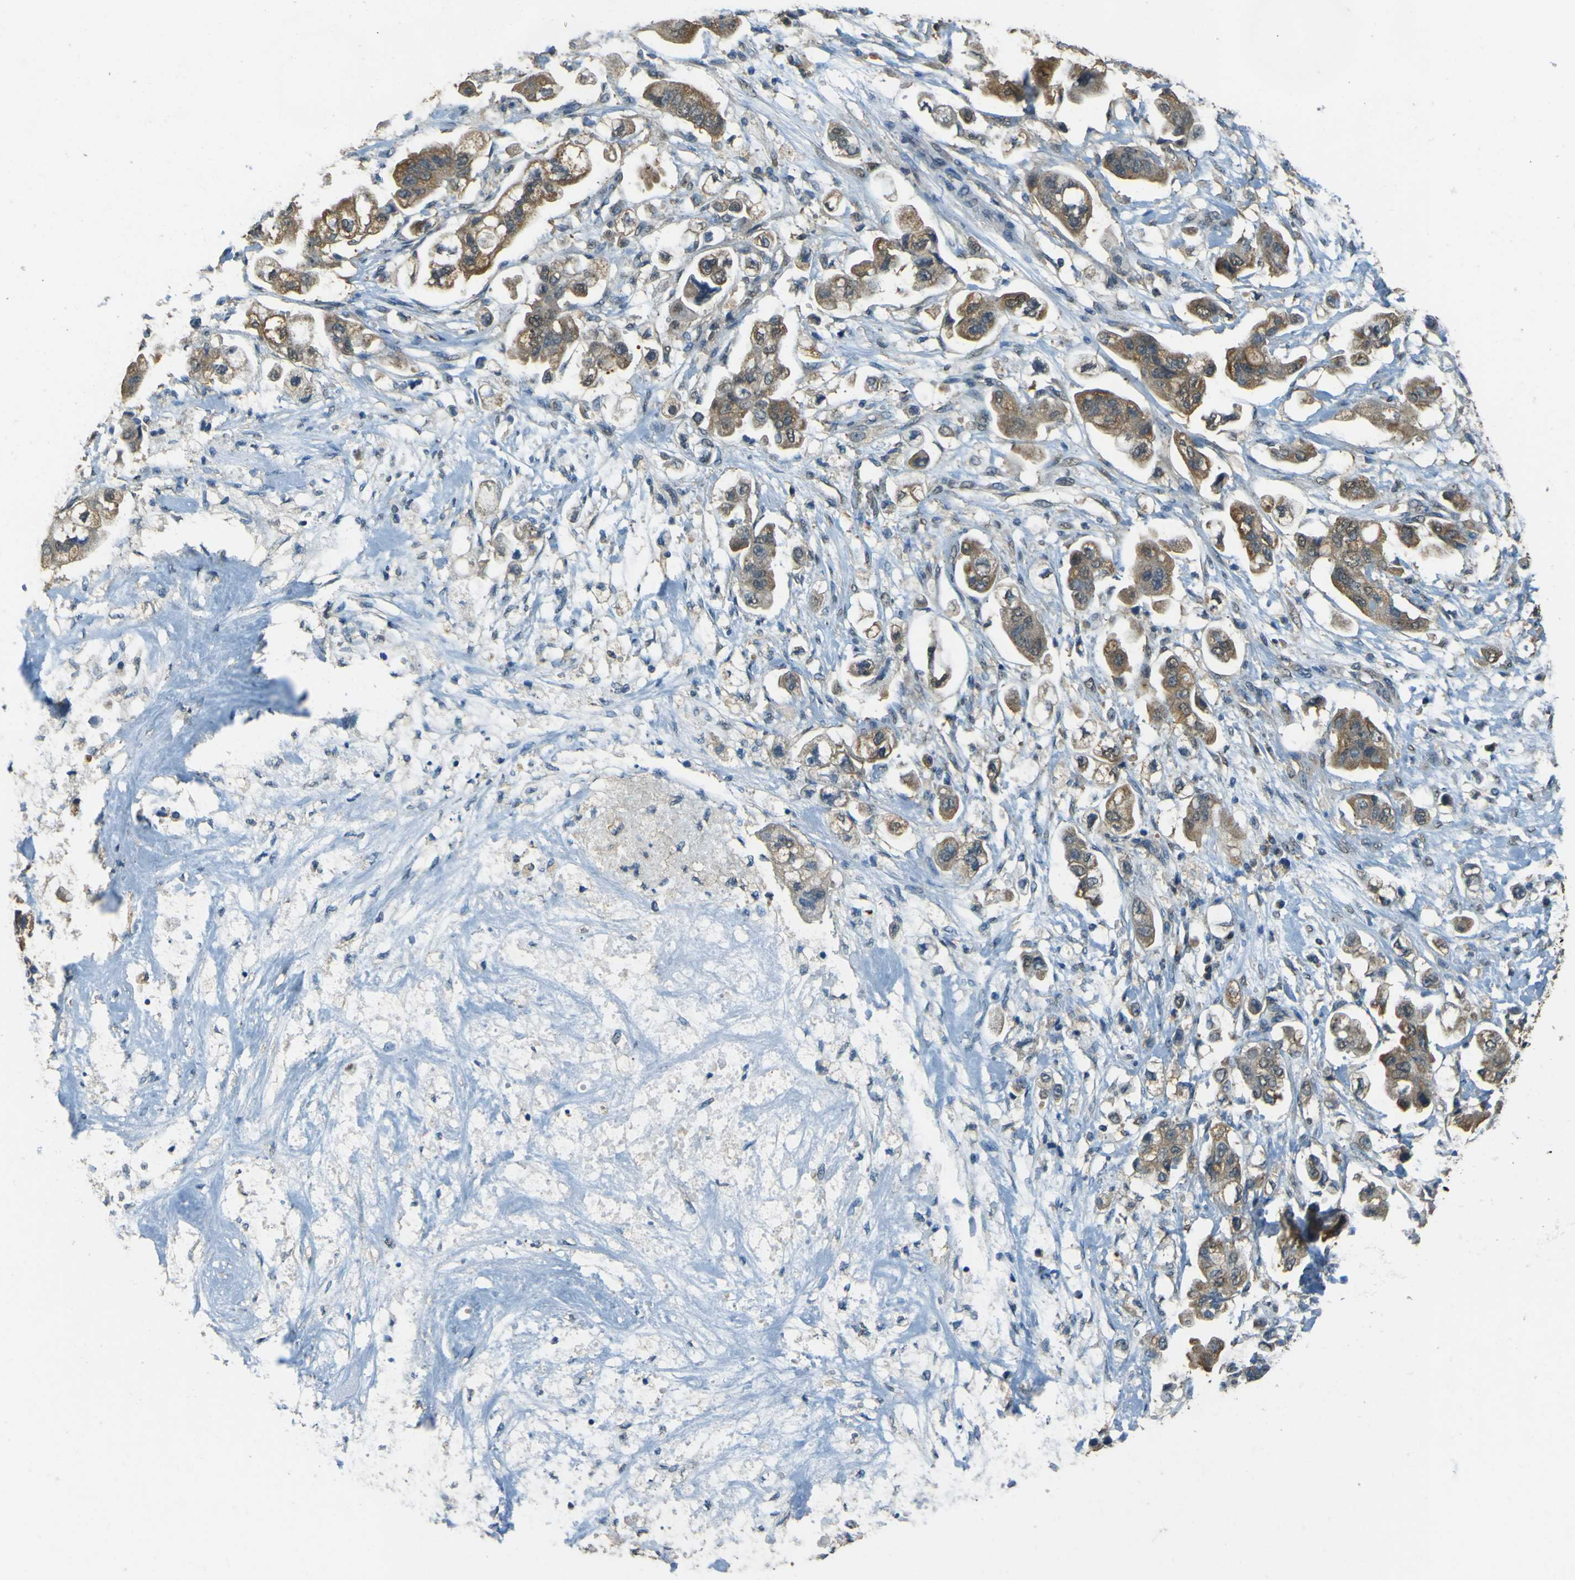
{"staining": {"intensity": "moderate", "quantity": ">75%", "location": "cytoplasmic/membranous"}, "tissue": "stomach cancer", "cell_type": "Tumor cells", "image_type": "cancer", "snomed": [{"axis": "morphology", "description": "Adenocarcinoma, NOS"}, {"axis": "topography", "description": "Stomach"}], "caption": "Moderate cytoplasmic/membranous protein positivity is identified in about >75% of tumor cells in stomach cancer (adenocarcinoma).", "gene": "GOLGA1", "patient": {"sex": "male", "age": 62}}